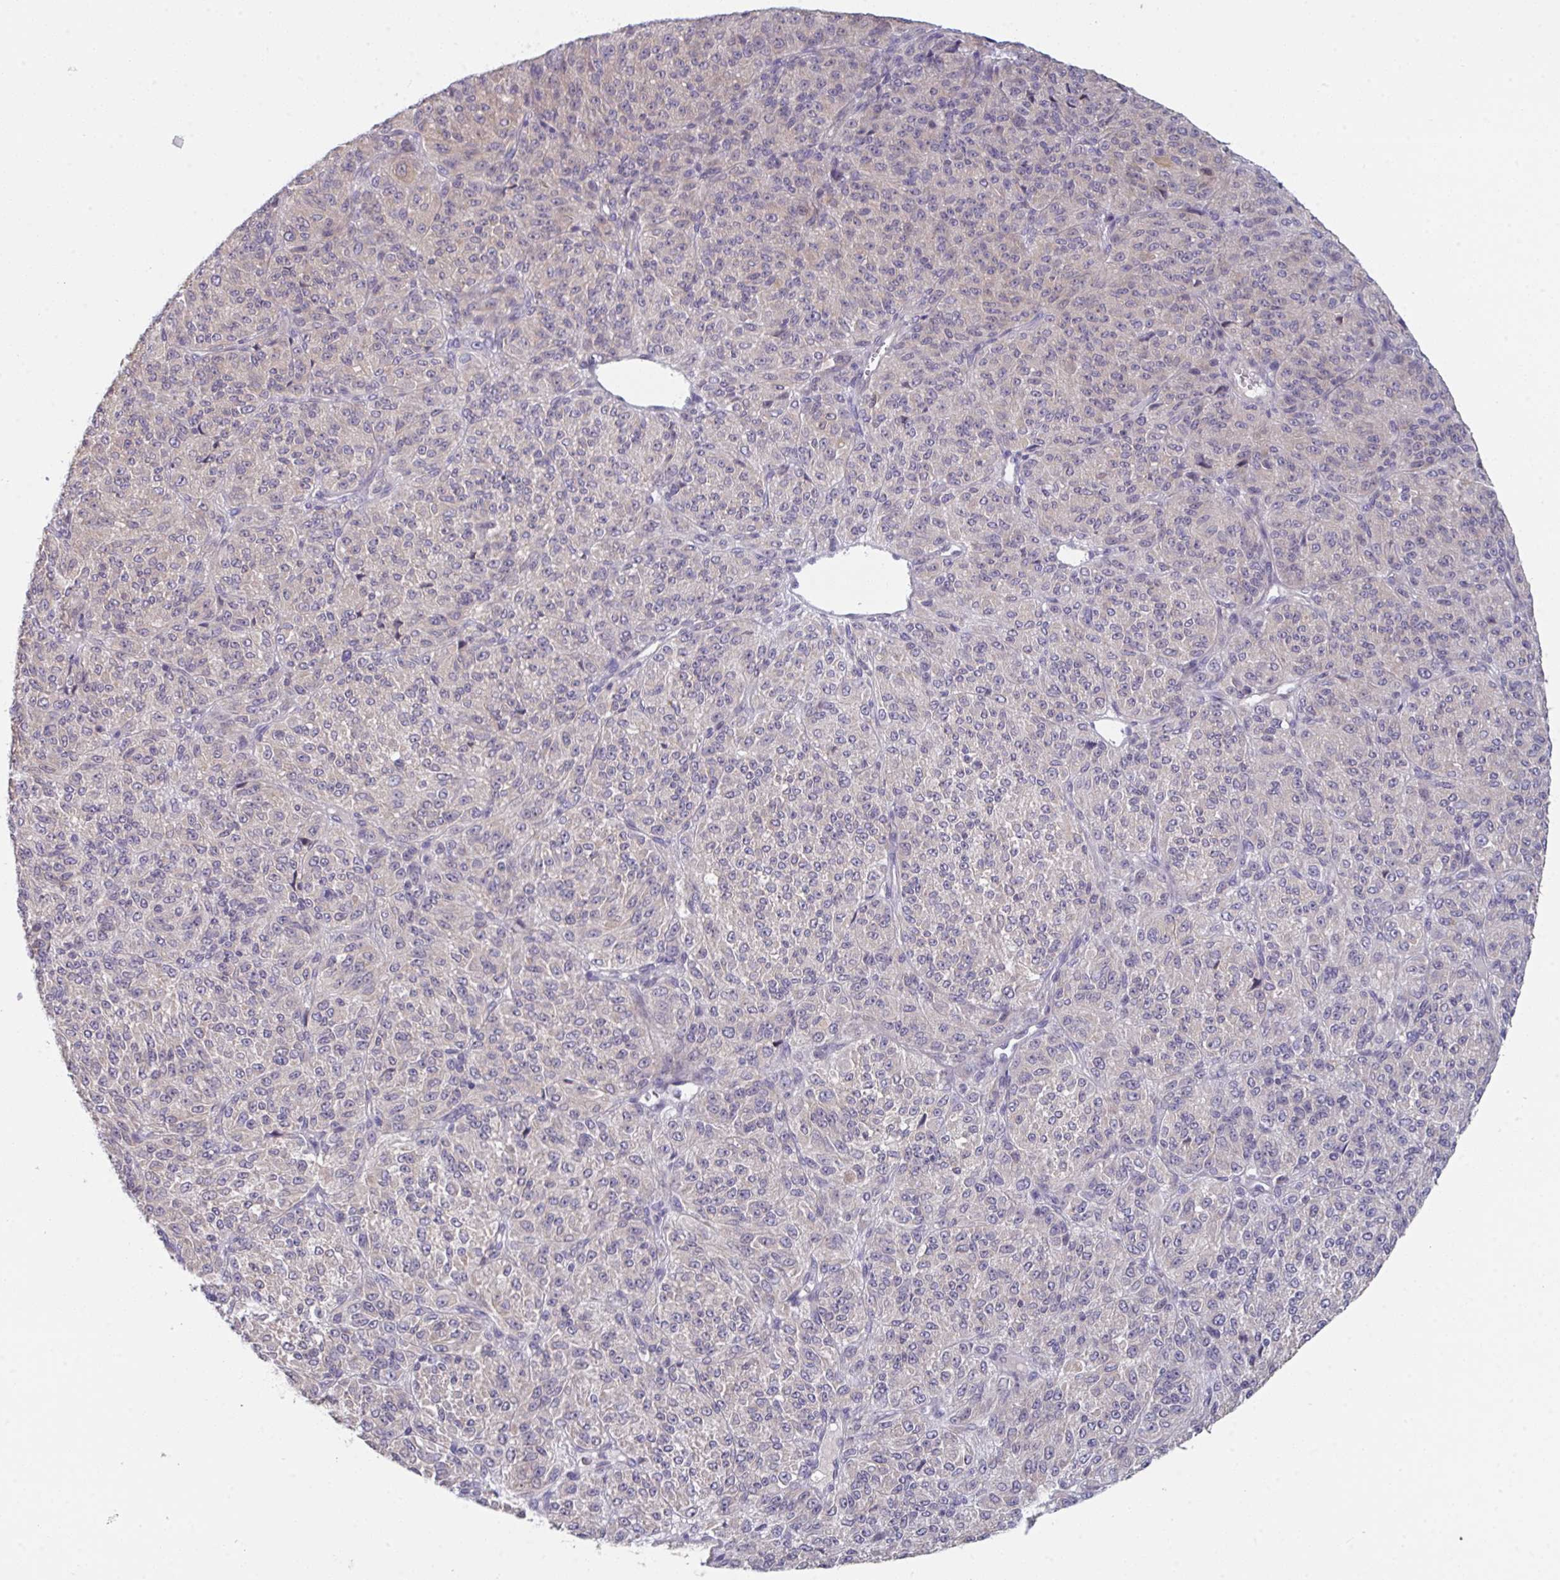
{"staining": {"intensity": "negative", "quantity": "none", "location": "none"}, "tissue": "melanoma", "cell_type": "Tumor cells", "image_type": "cancer", "snomed": [{"axis": "morphology", "description": "Malignant melanoma, Metastatic site"}, {"axis": "topography", "description": "Brain"}], "caption": "This is an IHC image of melanoma. There is no positivity in tumor cells.", "gene": "PTPRD", "patient": {"sex": "female", "age": 56}}